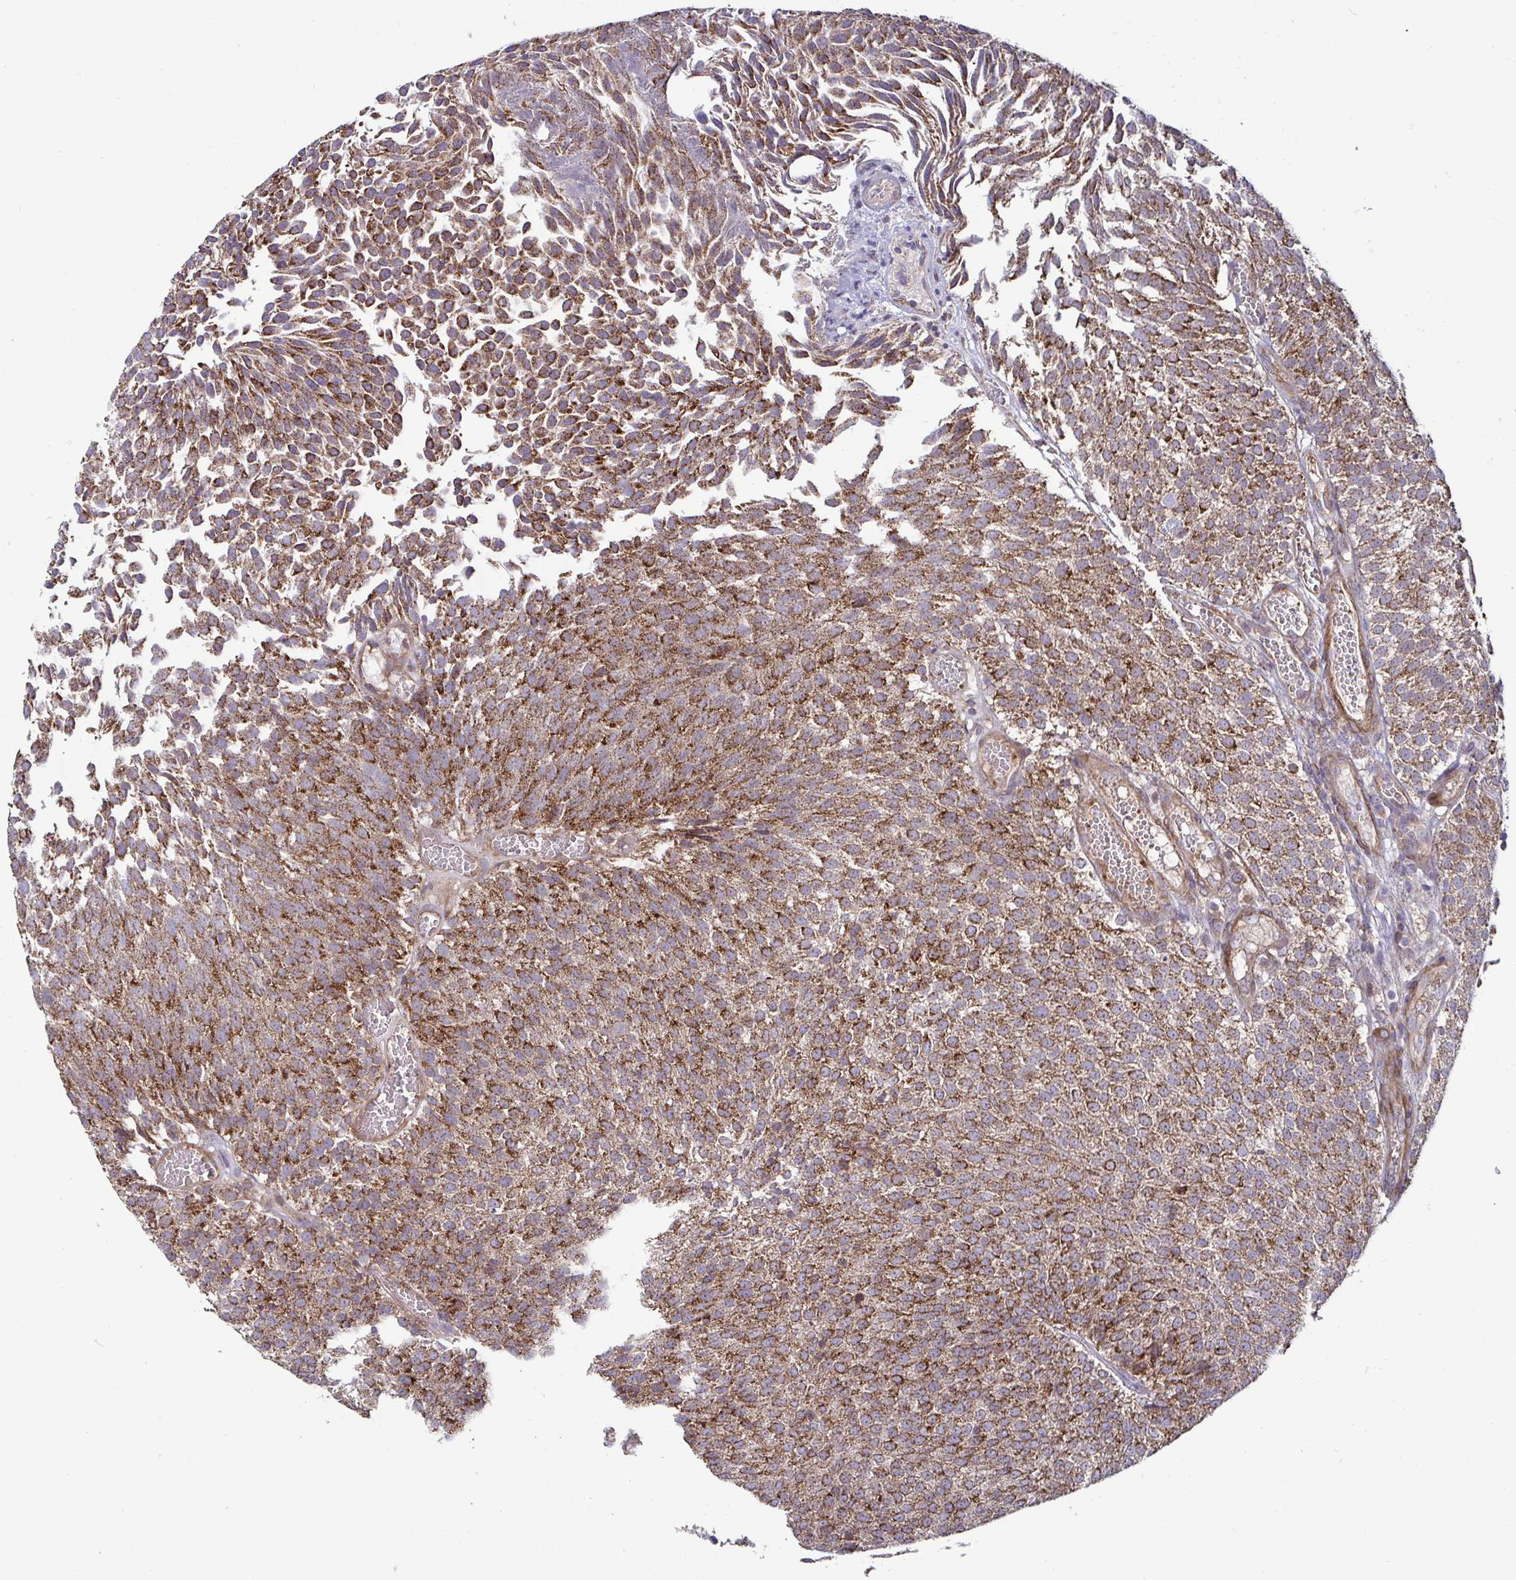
{"staining": {"intensity": "strong", "quantity": ">75%", "location": "cytoplasmic/membranous"}, "tissue": "urothelial cancer", "cell_type": "Tumor cells", "image_type": "cancer", "snomed": [{"axis": "morphology", "description": "Urothelial carcinoma, Low grade"}, {"axis": "topography", "description": "Urinary bladder"}], "caption": "Immunohistochemical staining of low-grade urothelial carcinoma exhibits high levels of strong cytoplasmic/membranous protein staining in approximately >75% of tumor cells.", "gene": "SPRY1", "patient": {"sex": "female", "age": 79}}